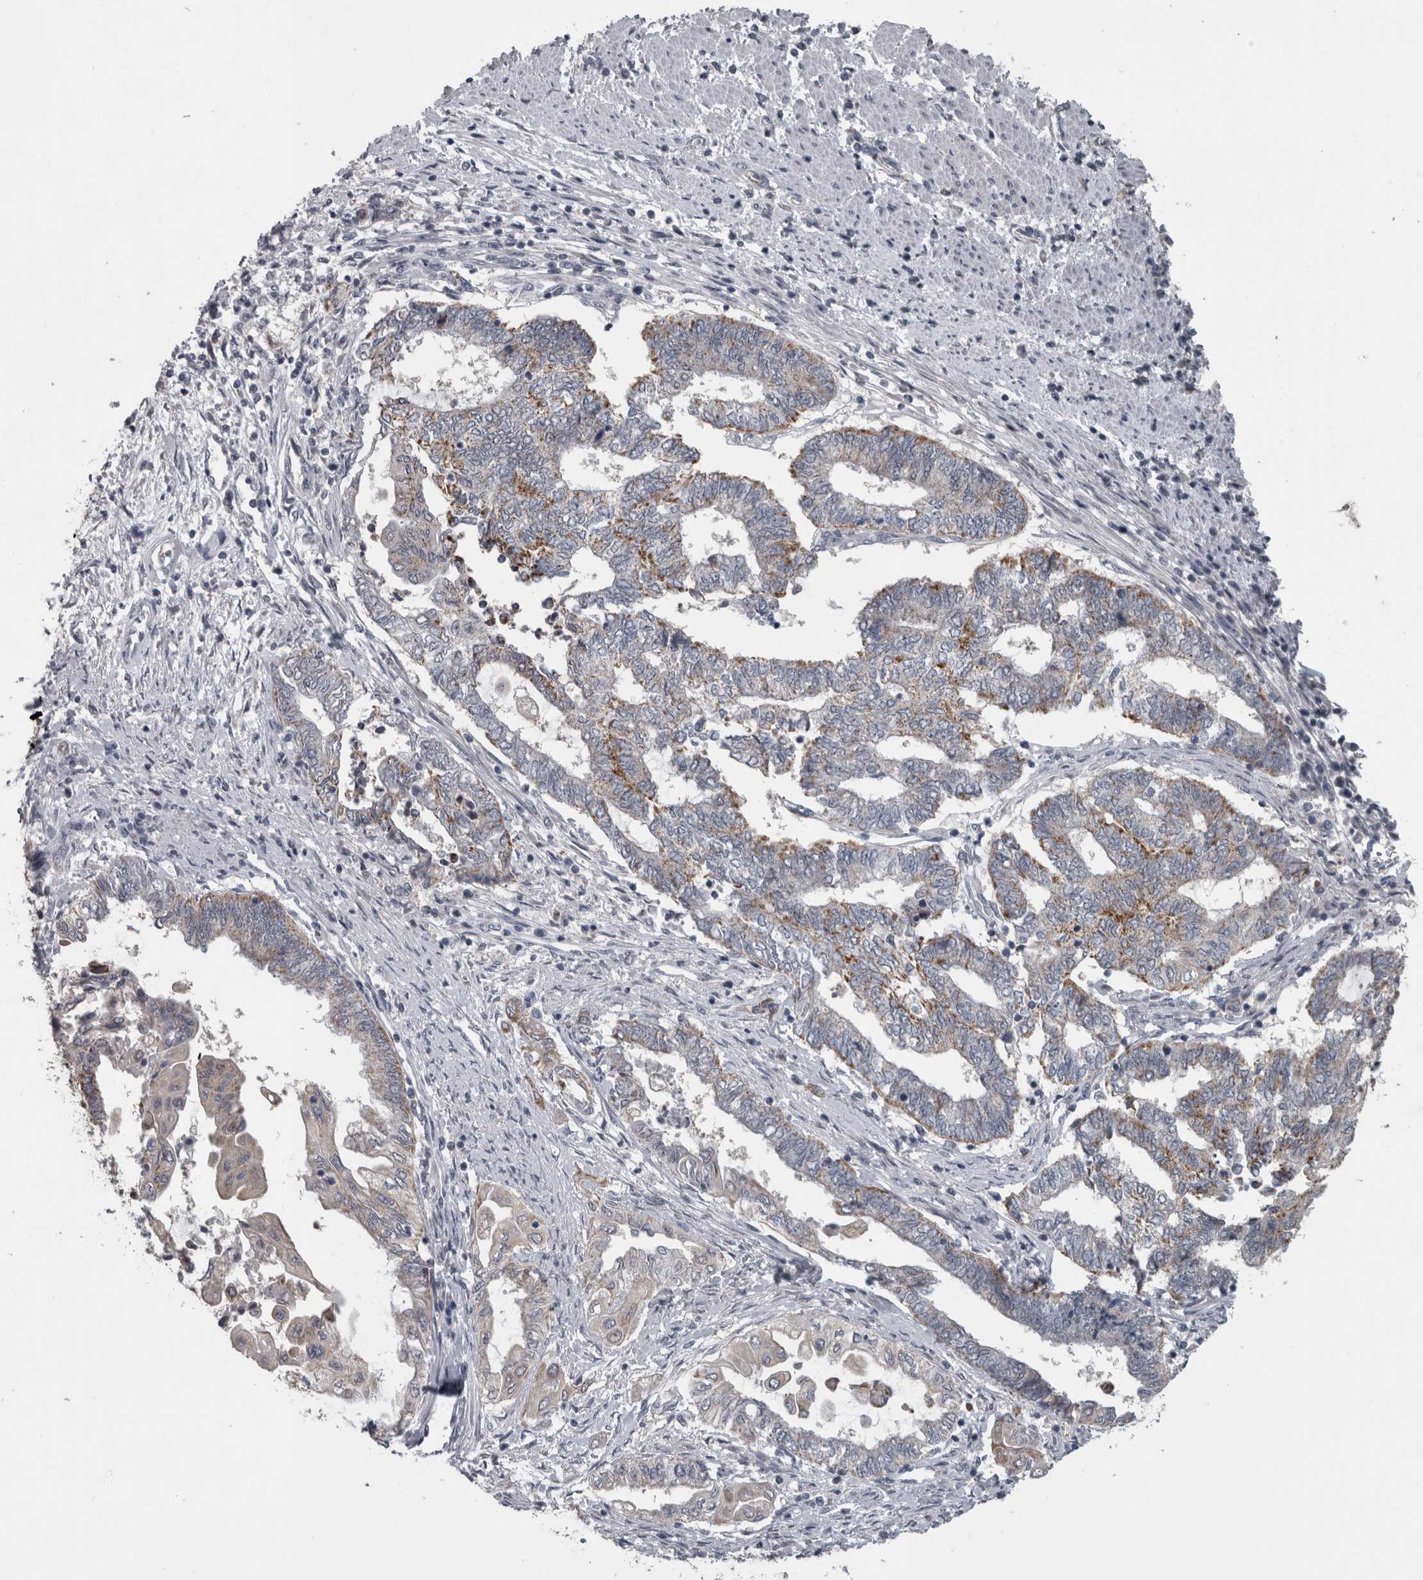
{"staining": {"intensity": "moderate", "quantity": "<25%", "location": "cytoplasmic/membranous"}, "tissue": "endometrial cancer", "cell_type": "Tumor cells", "image_type": "cancer", "snomed": [{"axis": "morphology", "description": "Adenocarcinoma, NOS"}, {"axis": "topography", "description": "Uterus"}, {"axis": "topography", "description": "Endometrium"}], "caption": "Immunohistochemical staining of endometrial cancer (adenocarcinoma) demonstrates low levels of moderate cytoplasmic/membranous protein expression in about <25% of tumor cells.", "gene": "OR2K2", "patient": {"sex": "female", "age": 70}}